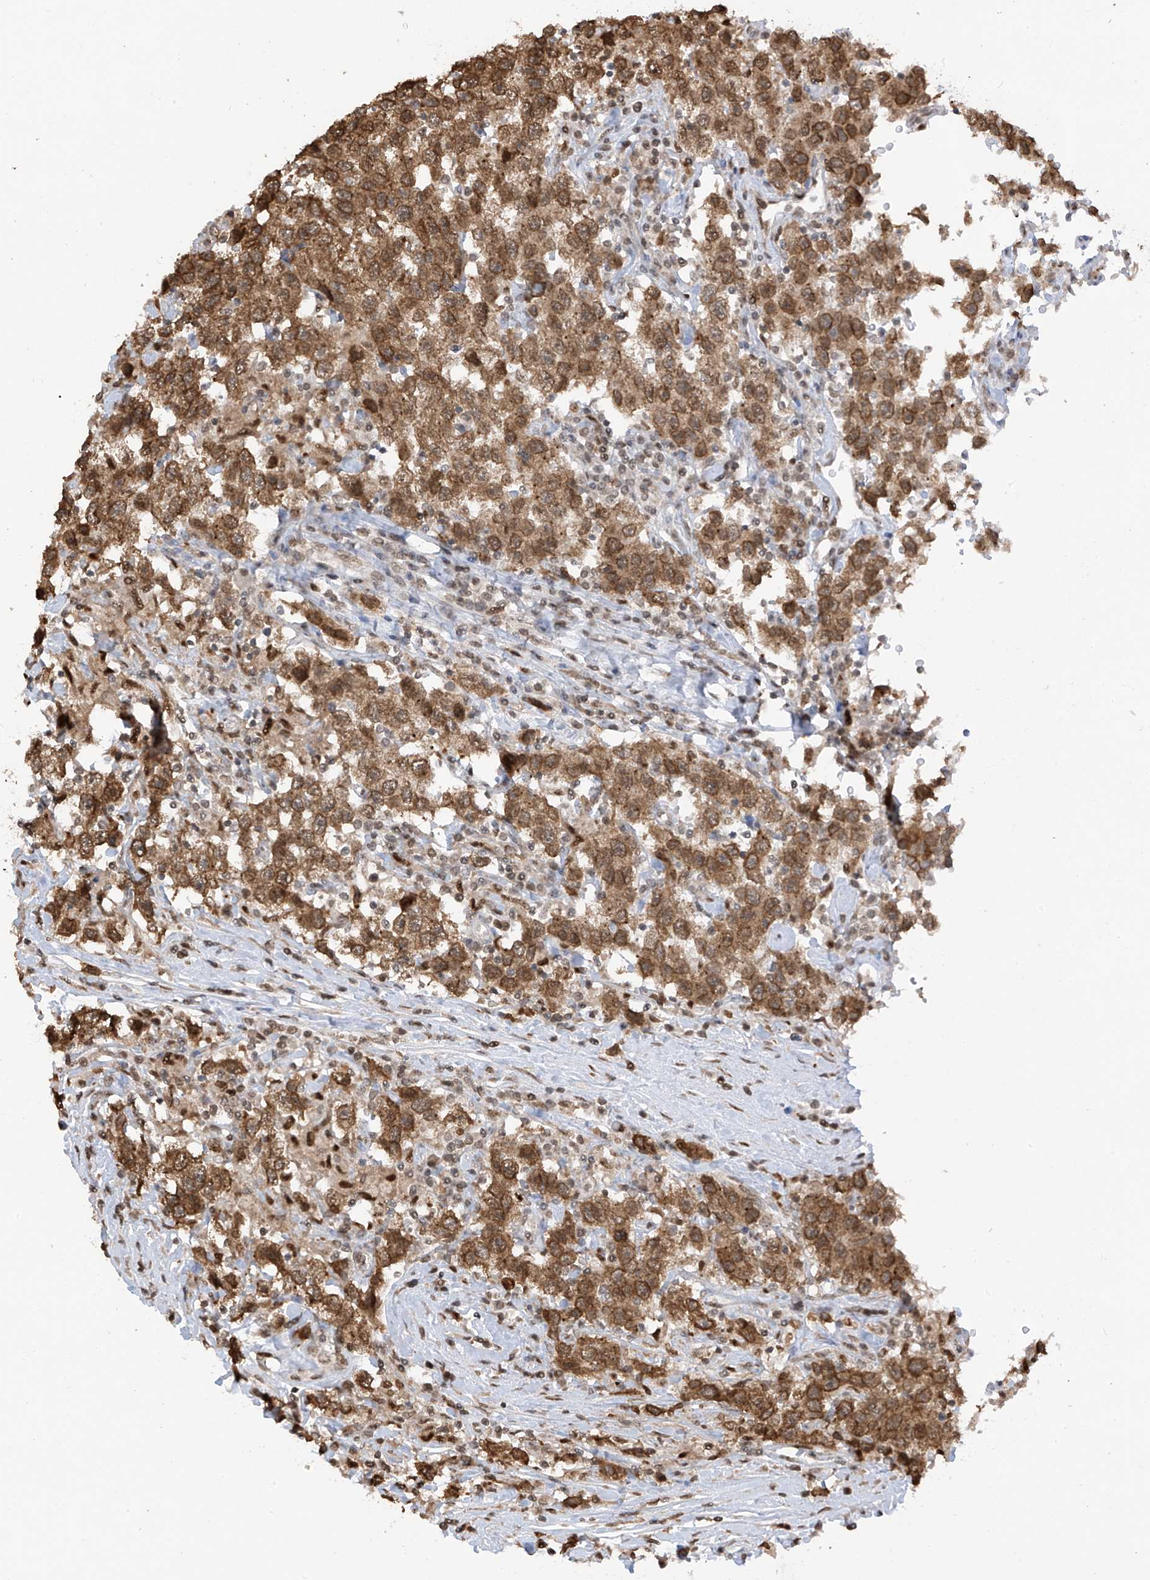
{"staining": {"intensity": "moderate", "quantity": ">75%", "location": "cytoplasmic/membranous"}, "tissue": "testis cancer", "cell_type": "Tumor cells", "image_type": "cancer", "snomed": [{"axis": "morphology", "description": "Seminoma, NOS"}, {"axis": "topography", "description": "Testis"}], "caption": "Protein staining of testis cancer tissue demonstrates moderate cytoplasmic/membranous expression in about >75% of tumor cells.", "gene": "KPNB1", "patient": {"sex": "male", "age": 41}}